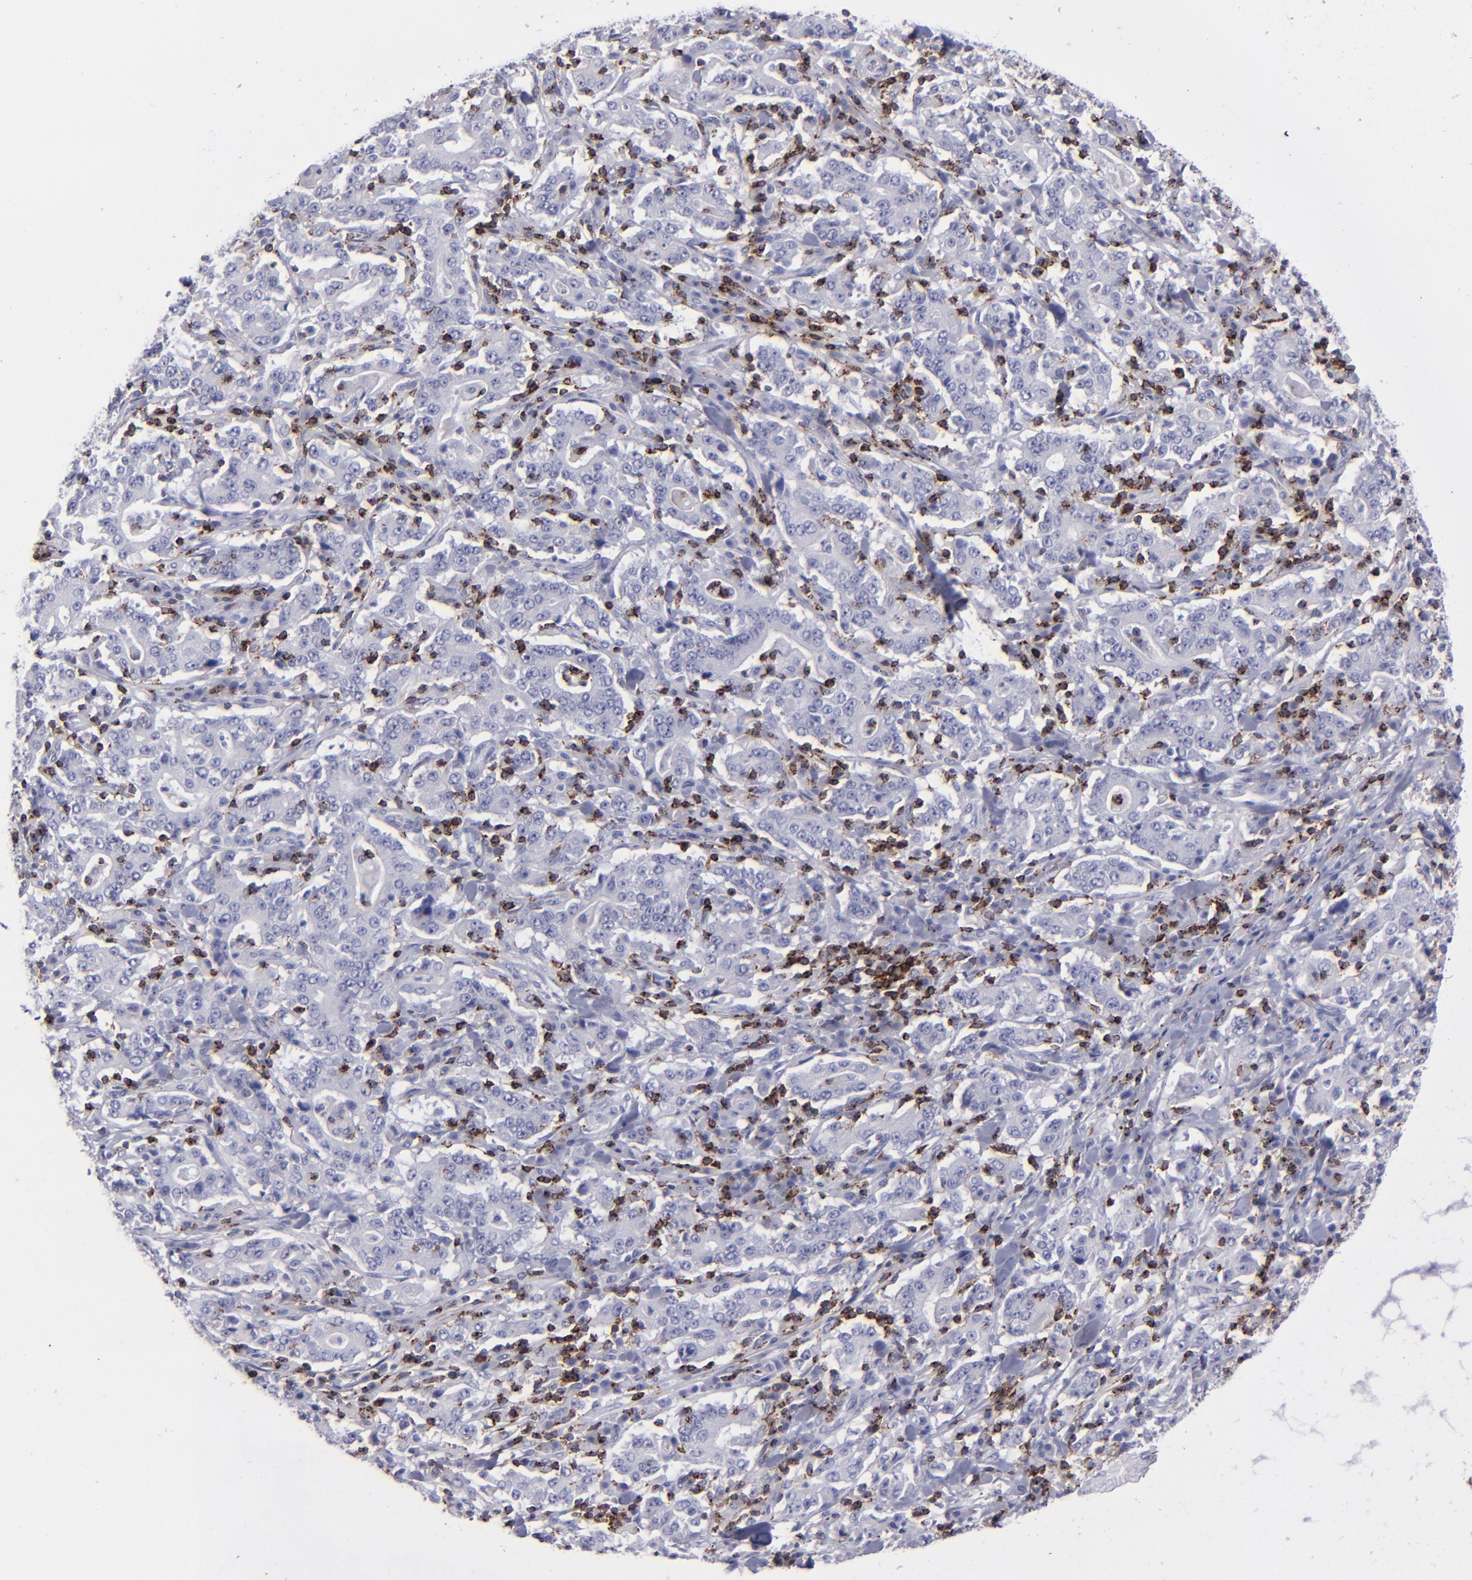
{"staining": {"intensity": "negative", "quantity": "none", "location": "none"}, "tissue": "stomach cancer", "cell_type": "Tumor cells", "image_type": "cancer", "snomed": [{"axis": "morphology", "description": "Normal tissue, NOS"}, {"axis": "morphology", "description": "Adenocarcinoma, NOS"}, {"axis": "topography", "description": "Stomach, upper"}, {"axis": "topography", "description": "Stomach"}], "caption": "Stomach adenocarcinoma was stained to show a protein in brown. There is no significant positivity in tumor cells. (DAB immunohistochemistry with hematoxylin counter stain).", "gene": "CD2", "patient": {"sex": "male", "age": 59}}